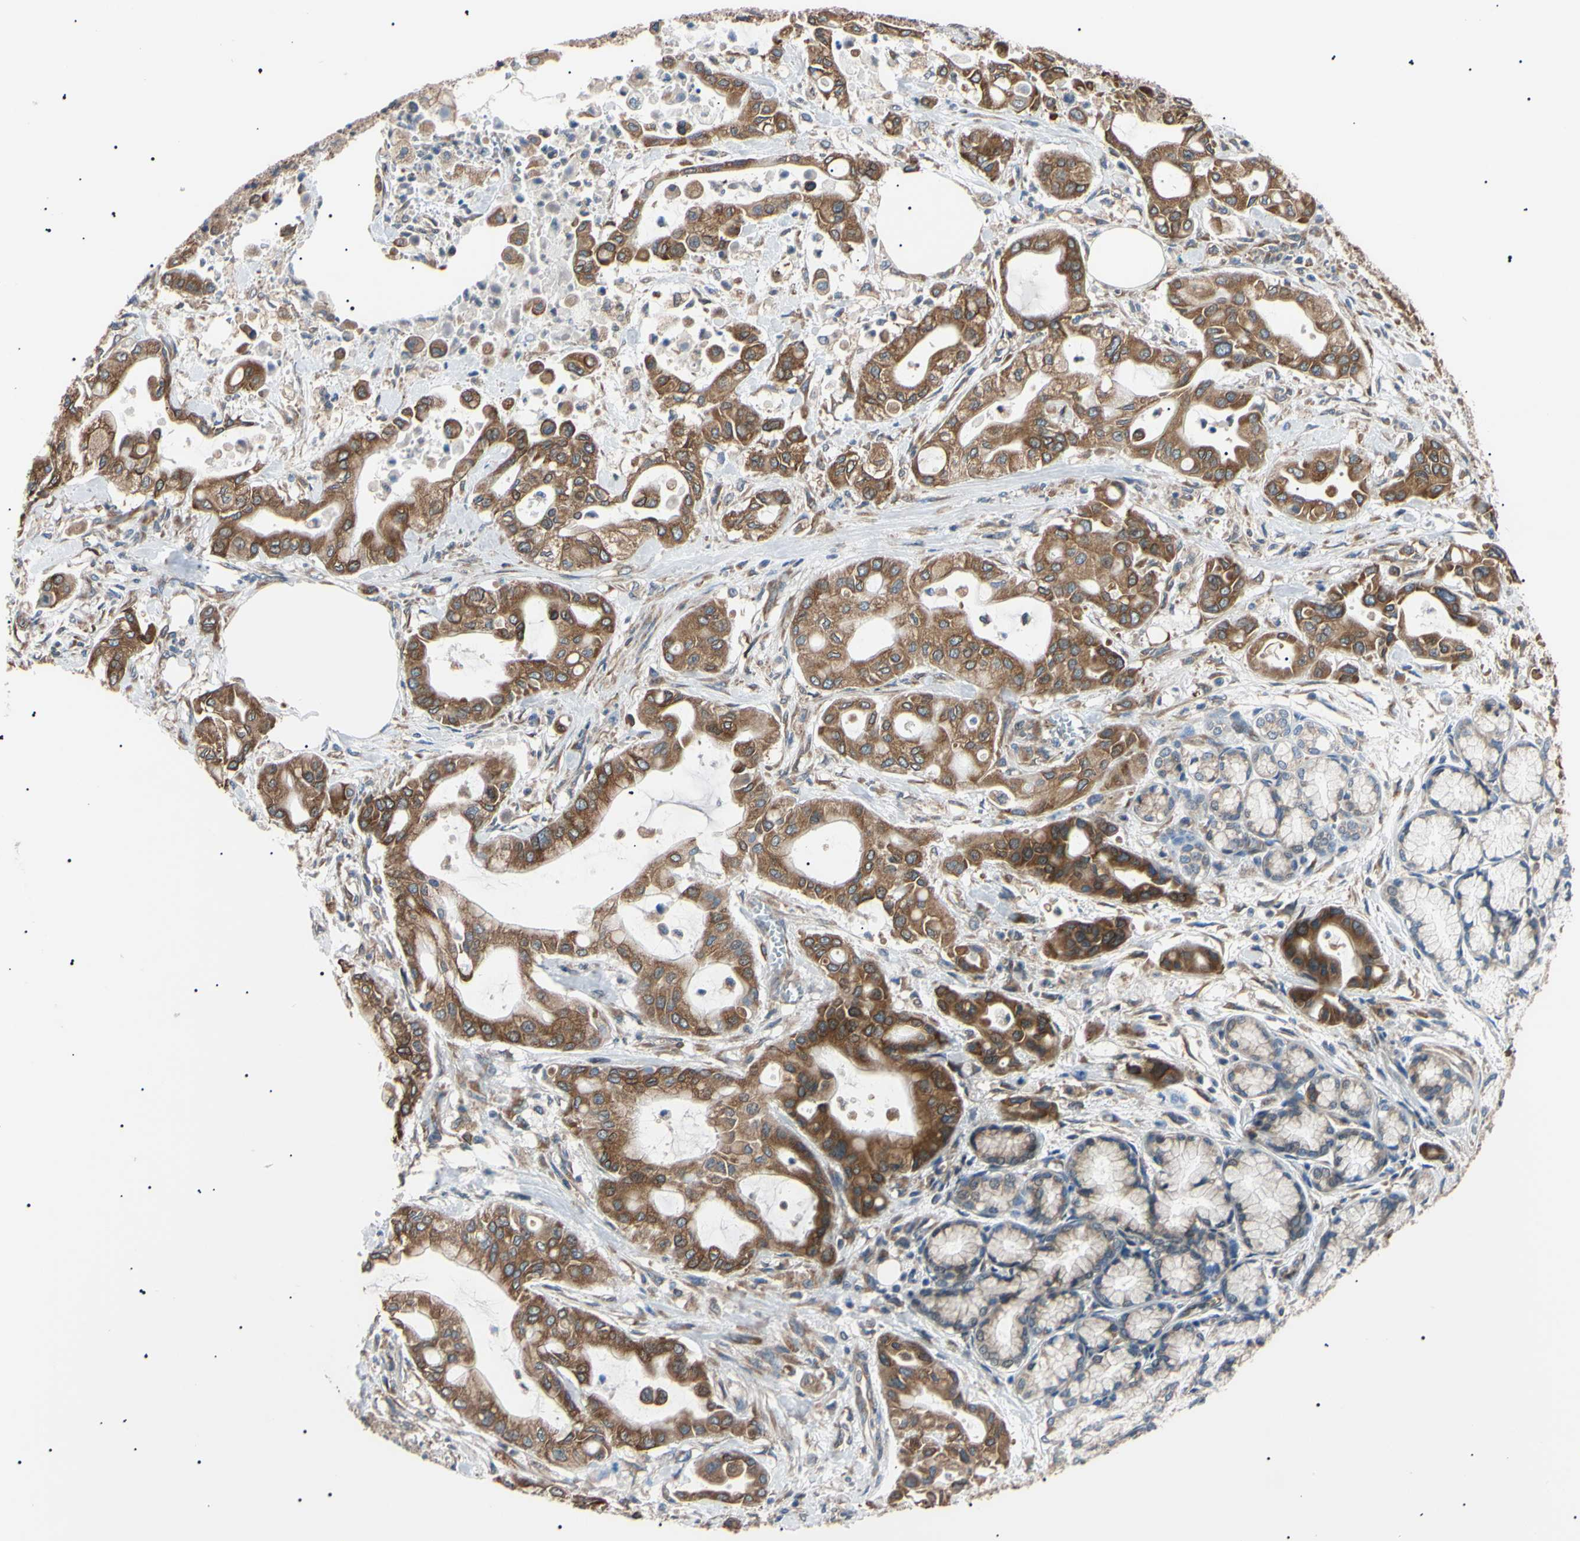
{"staining": {"intensity": "strong", "quantity": ">75%", "location": "cytoplasmic/membranous"}, "tissue": "pancreatic cancer", "cell_type": "Tumor cells", "image_type": "cancer", "snomed": [{"axis": "morphology", "description": "Adenocarcinoma, NOS"}, {"axis": "morphology", "description": "Adenocarcinoma, metastatic, NOS"}, {"axis": "topography", "description": "Lymph node"}, {"axis": "topography", "description": "Pancreas"}, {"axis": "topography", "description": "Duodenum"}], "caption": "Pancreatic metastatic adenocarcinoma was stained to show a protein in brown. There is high levels of strong cytoplasmic/membranous positivity in about >75% of tumor cells.", "gene": "VAPA", "patient": {"sex": "female", "age": 64}}